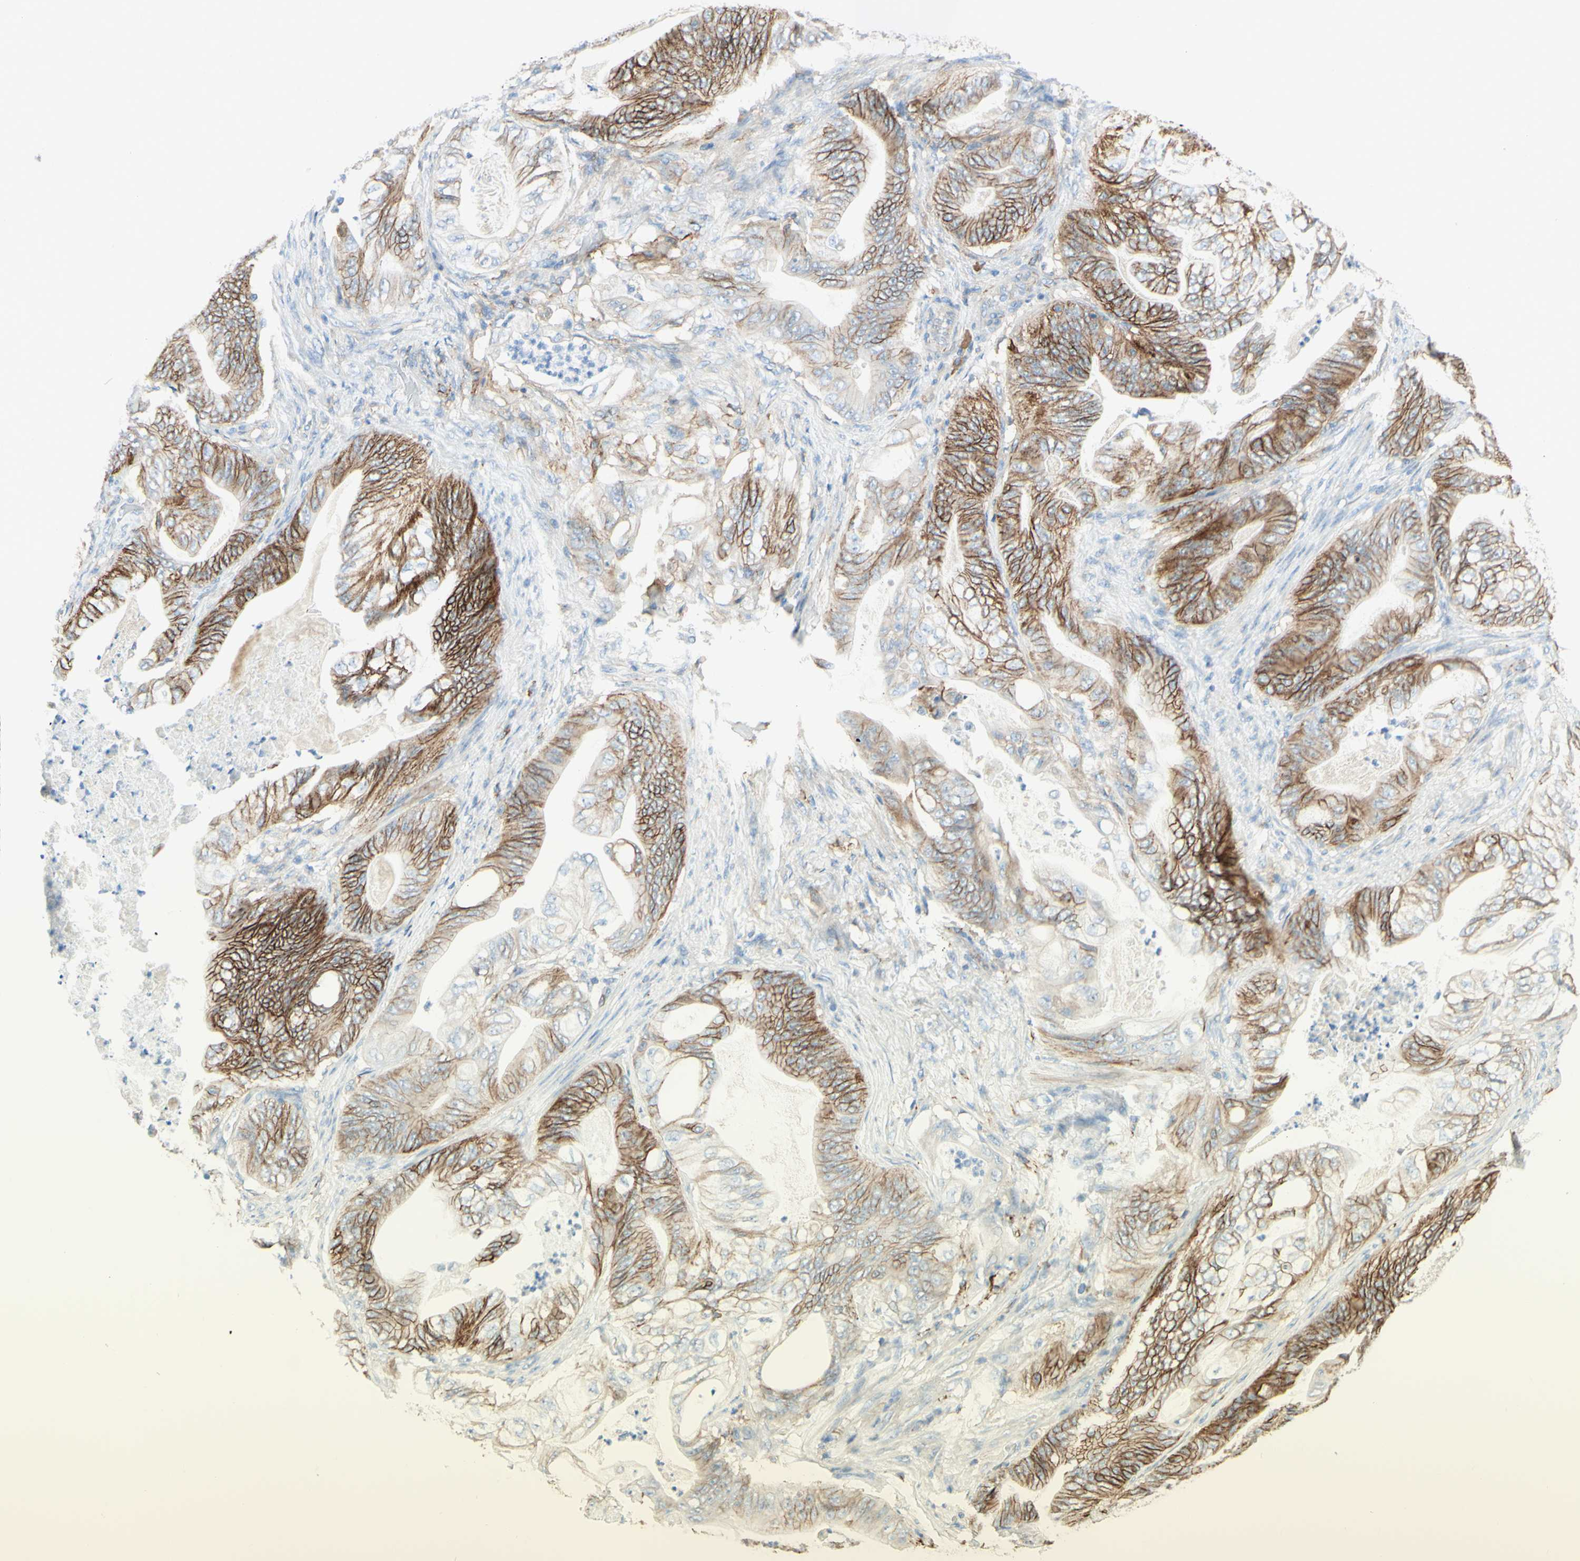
{"staining": {"intensity": "moderate", "quantity": "25%-75%", "location": "cytoplasmic/membranous"}, "tissue": "stomach cancer", "cell_type": "Tumor cells", "image_type": "cancer", "snomed": [{"axis": "morphology", "description": "Adenocarcinoma, NOS"}, {"axis": "topography", "description": "Stomach"}], "caption": "Brown immunohistochemical staining in human stomach cancer (adenocarcinoma) reveals moderate cytoplasmic/membranous expression in about 25%-75% of tumor cells. (IHC, brightfield microscopy, high magnification).", "gene": "ALCAM", "patient": {"sex": "female", "age": 73}}